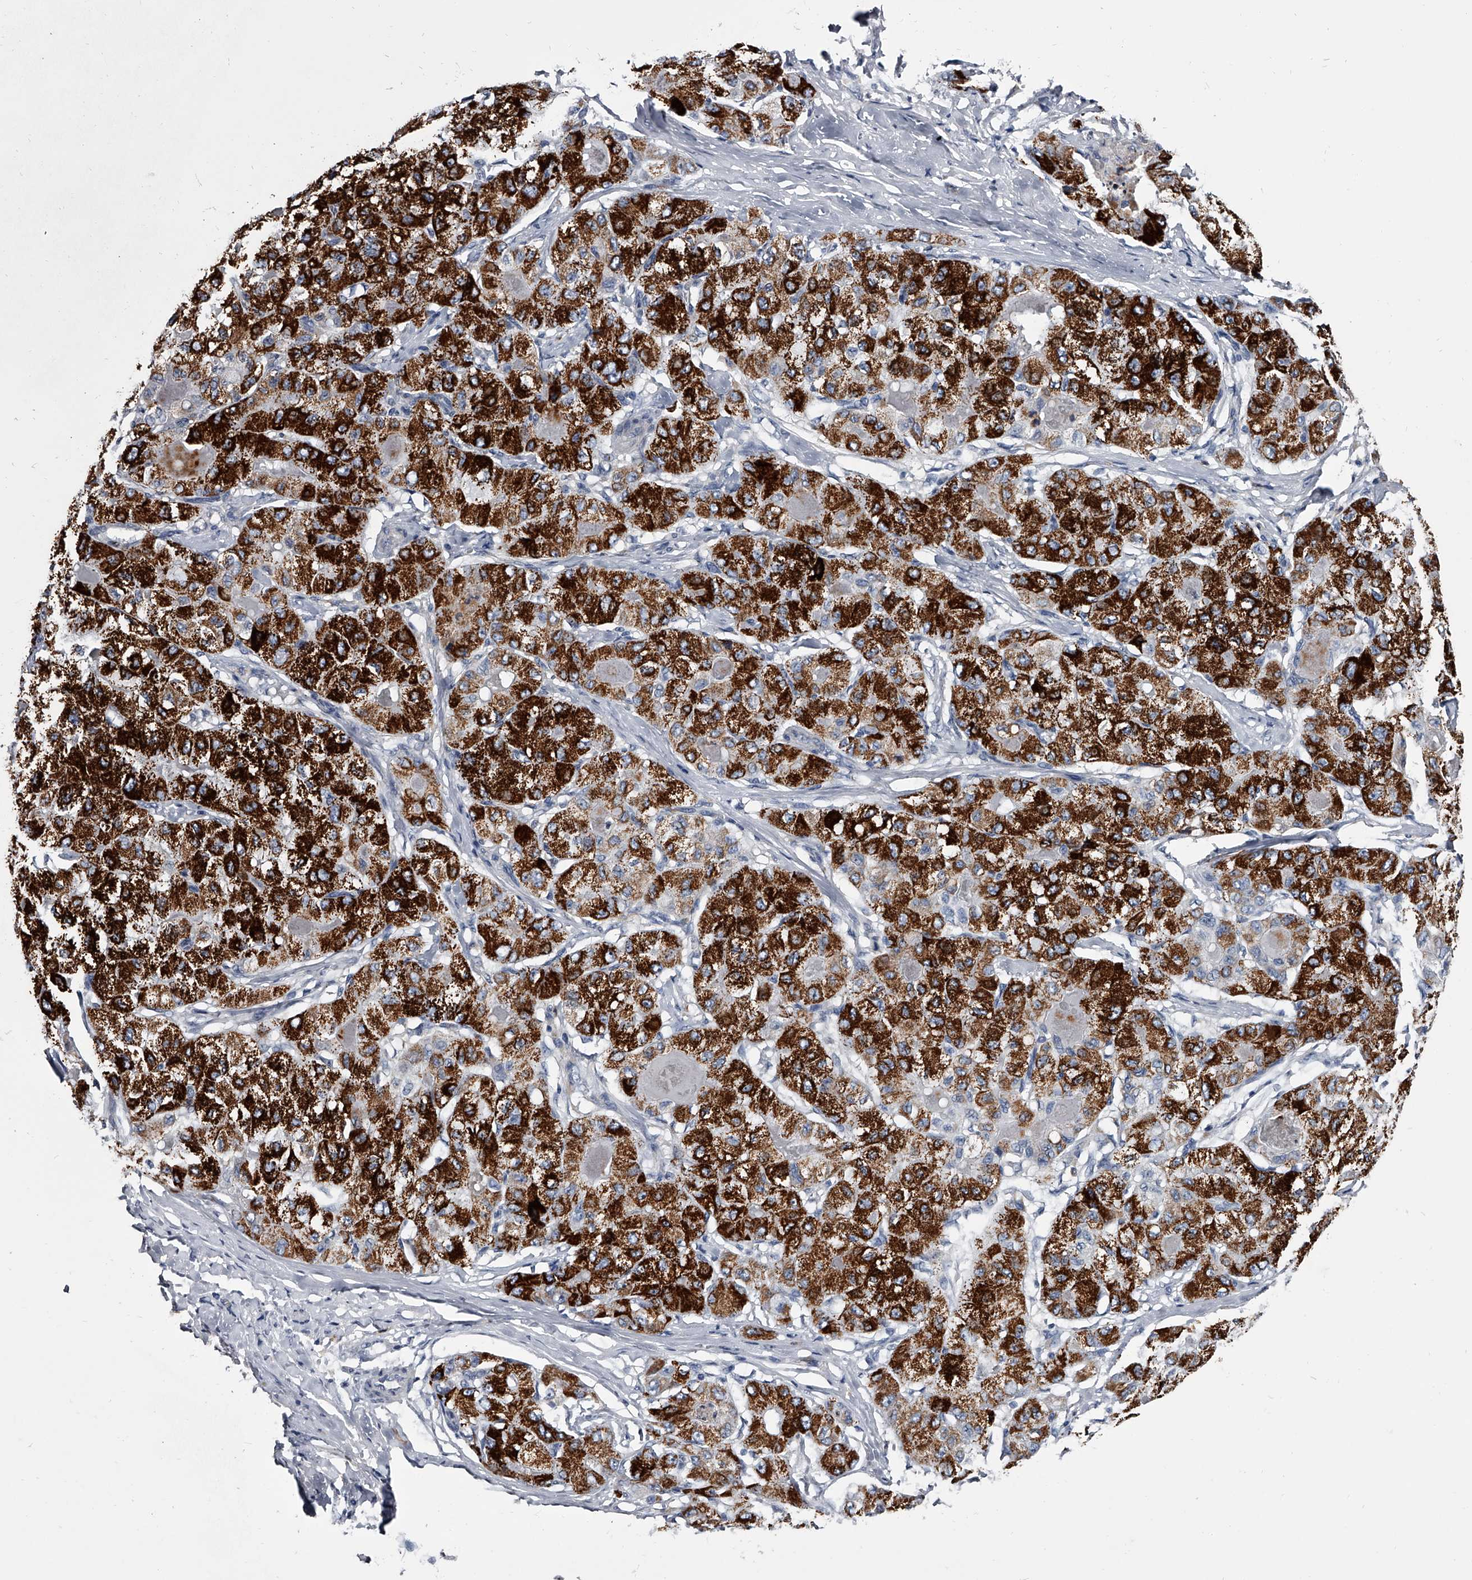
{"staining": {"intensity": "strong", "quantity": ">75%", "location": "cytoplasmic/membranous"}, "tissue": "liver cancer", "cell_type": "Tumor cells", "image_type": "cancer", "snomed": [{"axis": "morphology", "description": "Carcinoma, Hepatocellular, NOS"}, {"axis": "topography", "description": "Liver"}], "caption": "Protein expression analysis of liver hepatocellular carcinoma demonstrates strong cytoplasmic/membranous staining in about >75% of tumor cells. (Brightfield microscopy of DAB IHC at high magnification).", "gene": "GAPVD1", "patient": {"sex": "male", "age": 80}}